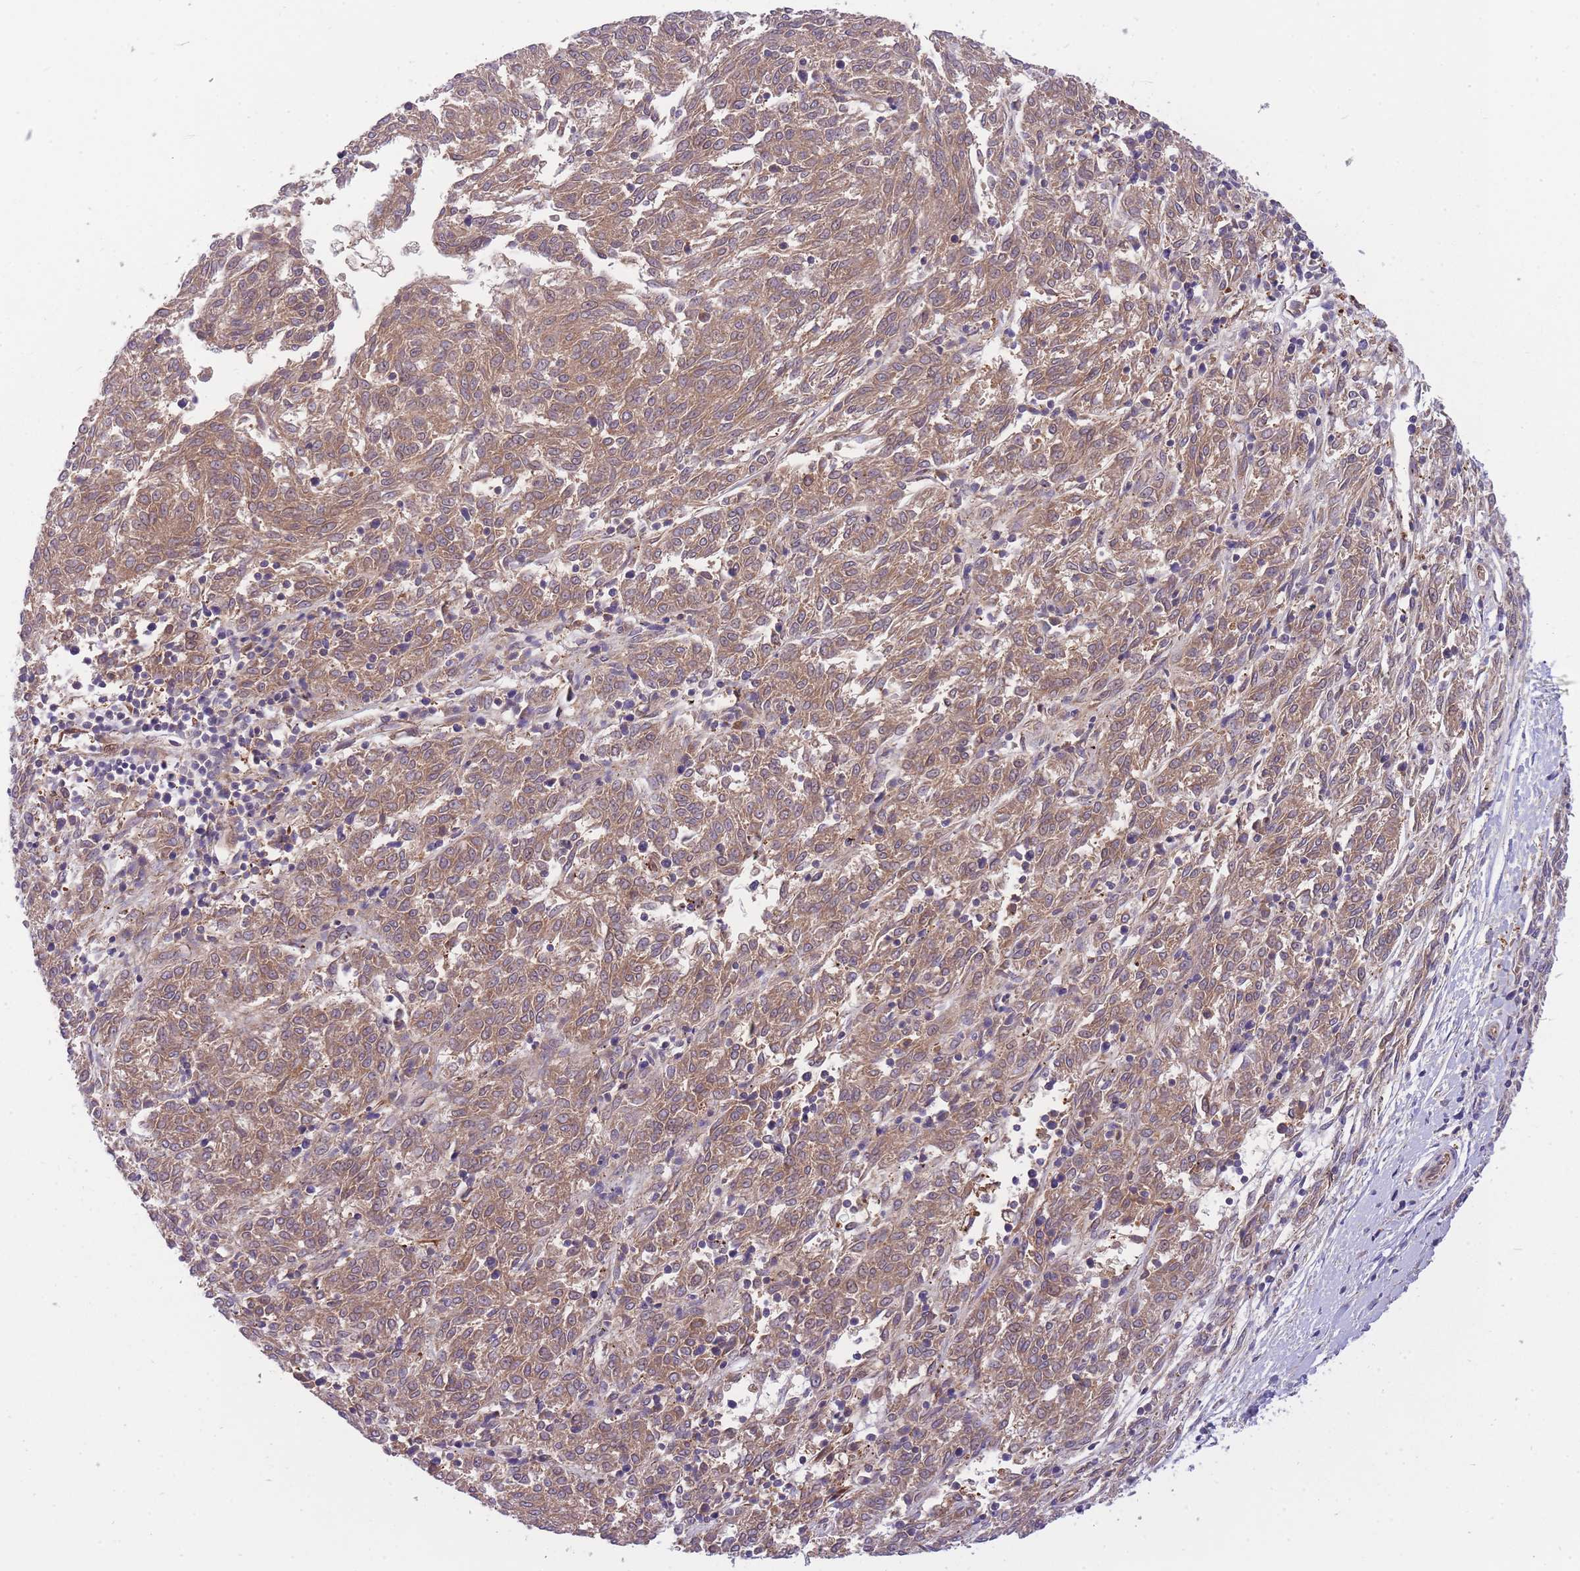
{"staining": {"intensity": "moderate", "quantity": ">75%", "location": "cytoplasmic/membranous"}, "tissue": "melanoma", "cell_type": "Tumor cells", "image_type": "cancer", "snomed": [{"axis": "morphology", "description": "Malignant melanoma, NOS"}, {"axis": "topography", "description": "Skin"}], "caption": "High-power microscopy captured an immunohistochemistry (IHC) micrograph of melanoma, revealing moderate cytoplasmic/membranous expression in about >75% of tumor cells. Immunohistochemistry stains the protein in brown and the nuclei are stained blue.", "gene": "CRYGN", "patient": {"sex": "female", "age": 72}}